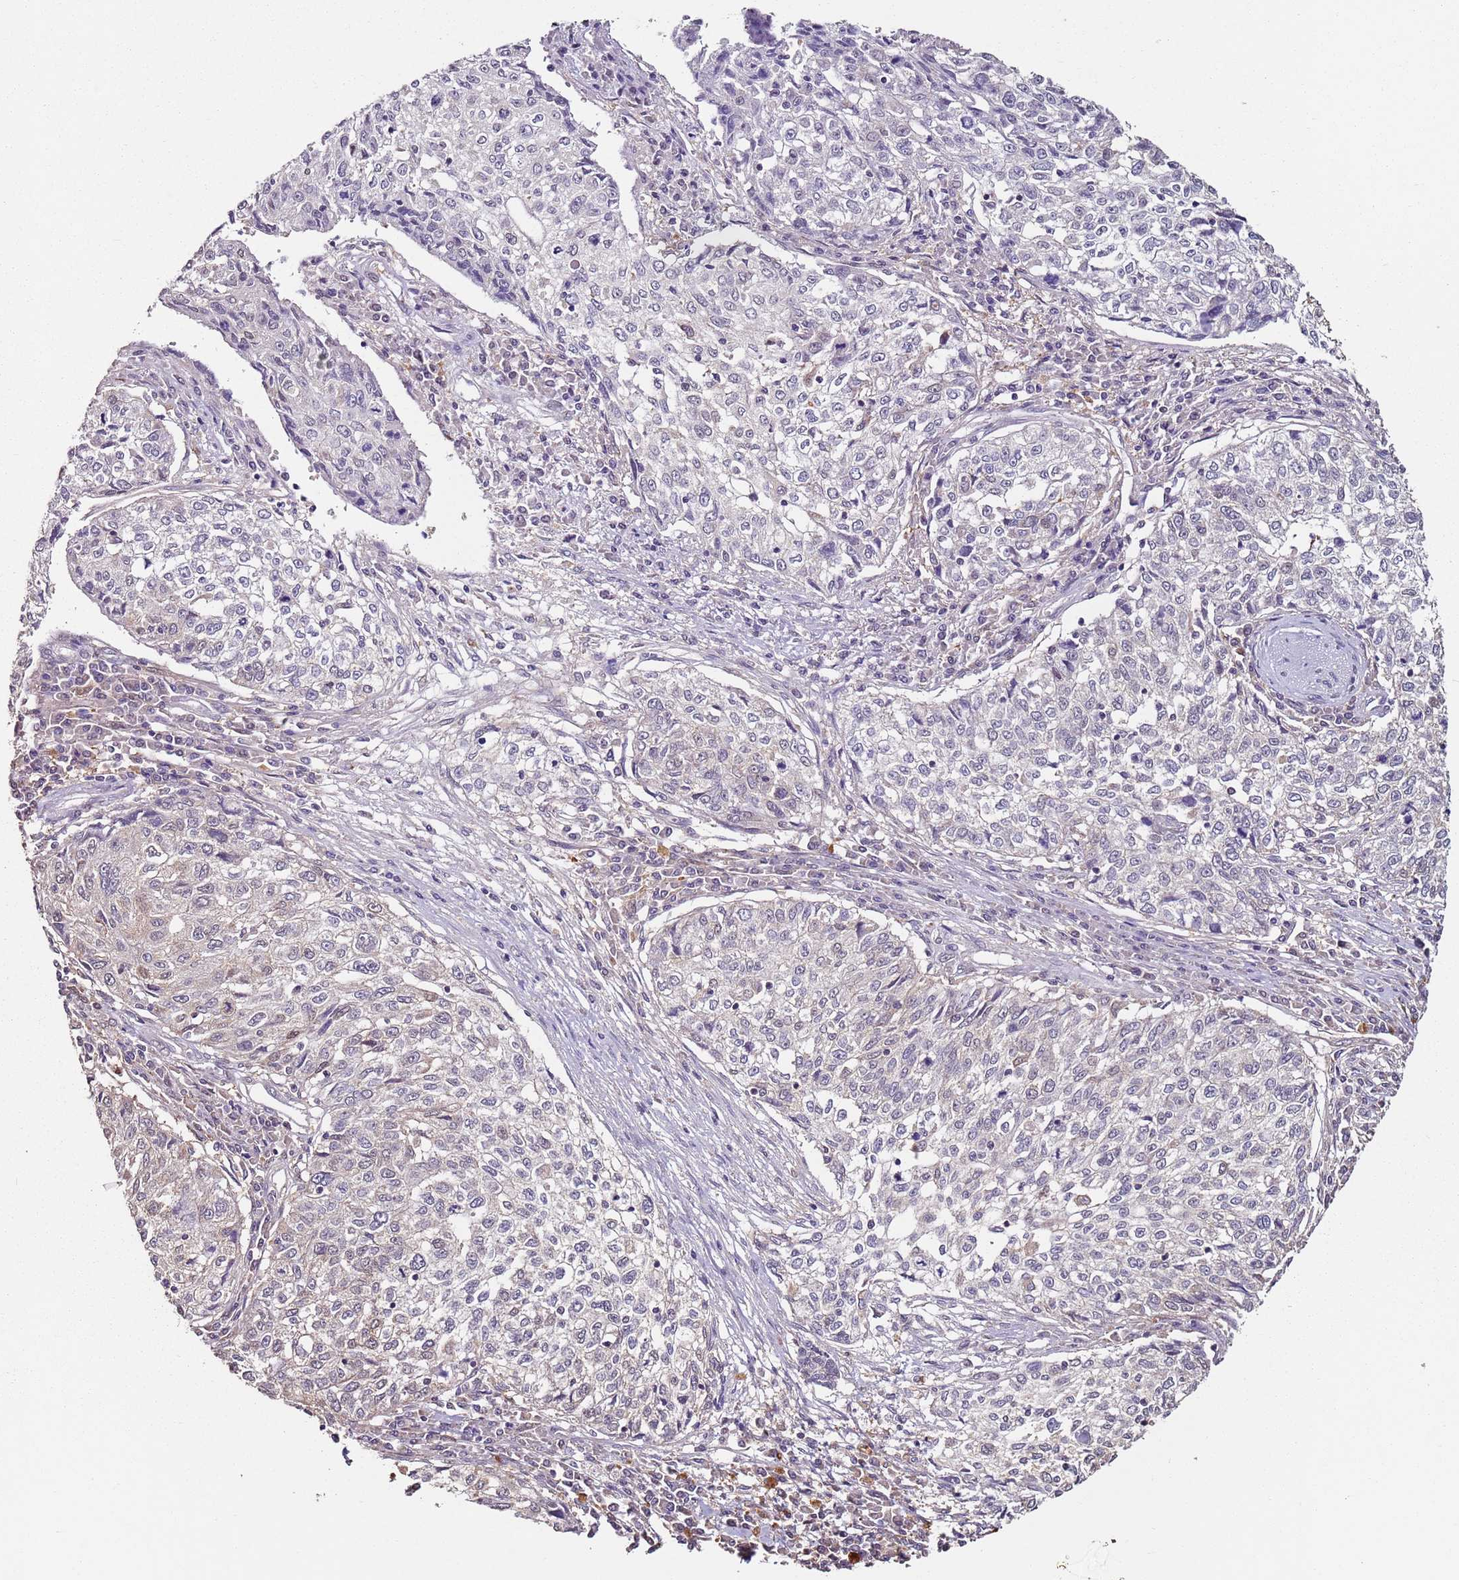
{"staining": {"intensity": "negative", "quantity": "none", "location": "none"}, "tissue": "cervical cancer", "cell_type": "Tumor cells", "image_type": "cancer", "snomed": [{"axis": "morphology", "description": "Squamous cell carcinoma, NOS"}, {"axis": "topography", "description": "Cervix"}], "caption": "Cervical squamous cell carcinoma was stained to show a protein in brown. There is no significant staining in tumor cells. (DAB immunohistochemistry visualized using brightfield microscopy, high magnification).", "gene": "MDH1", "patient": {"sex": "female", "age": 57}}